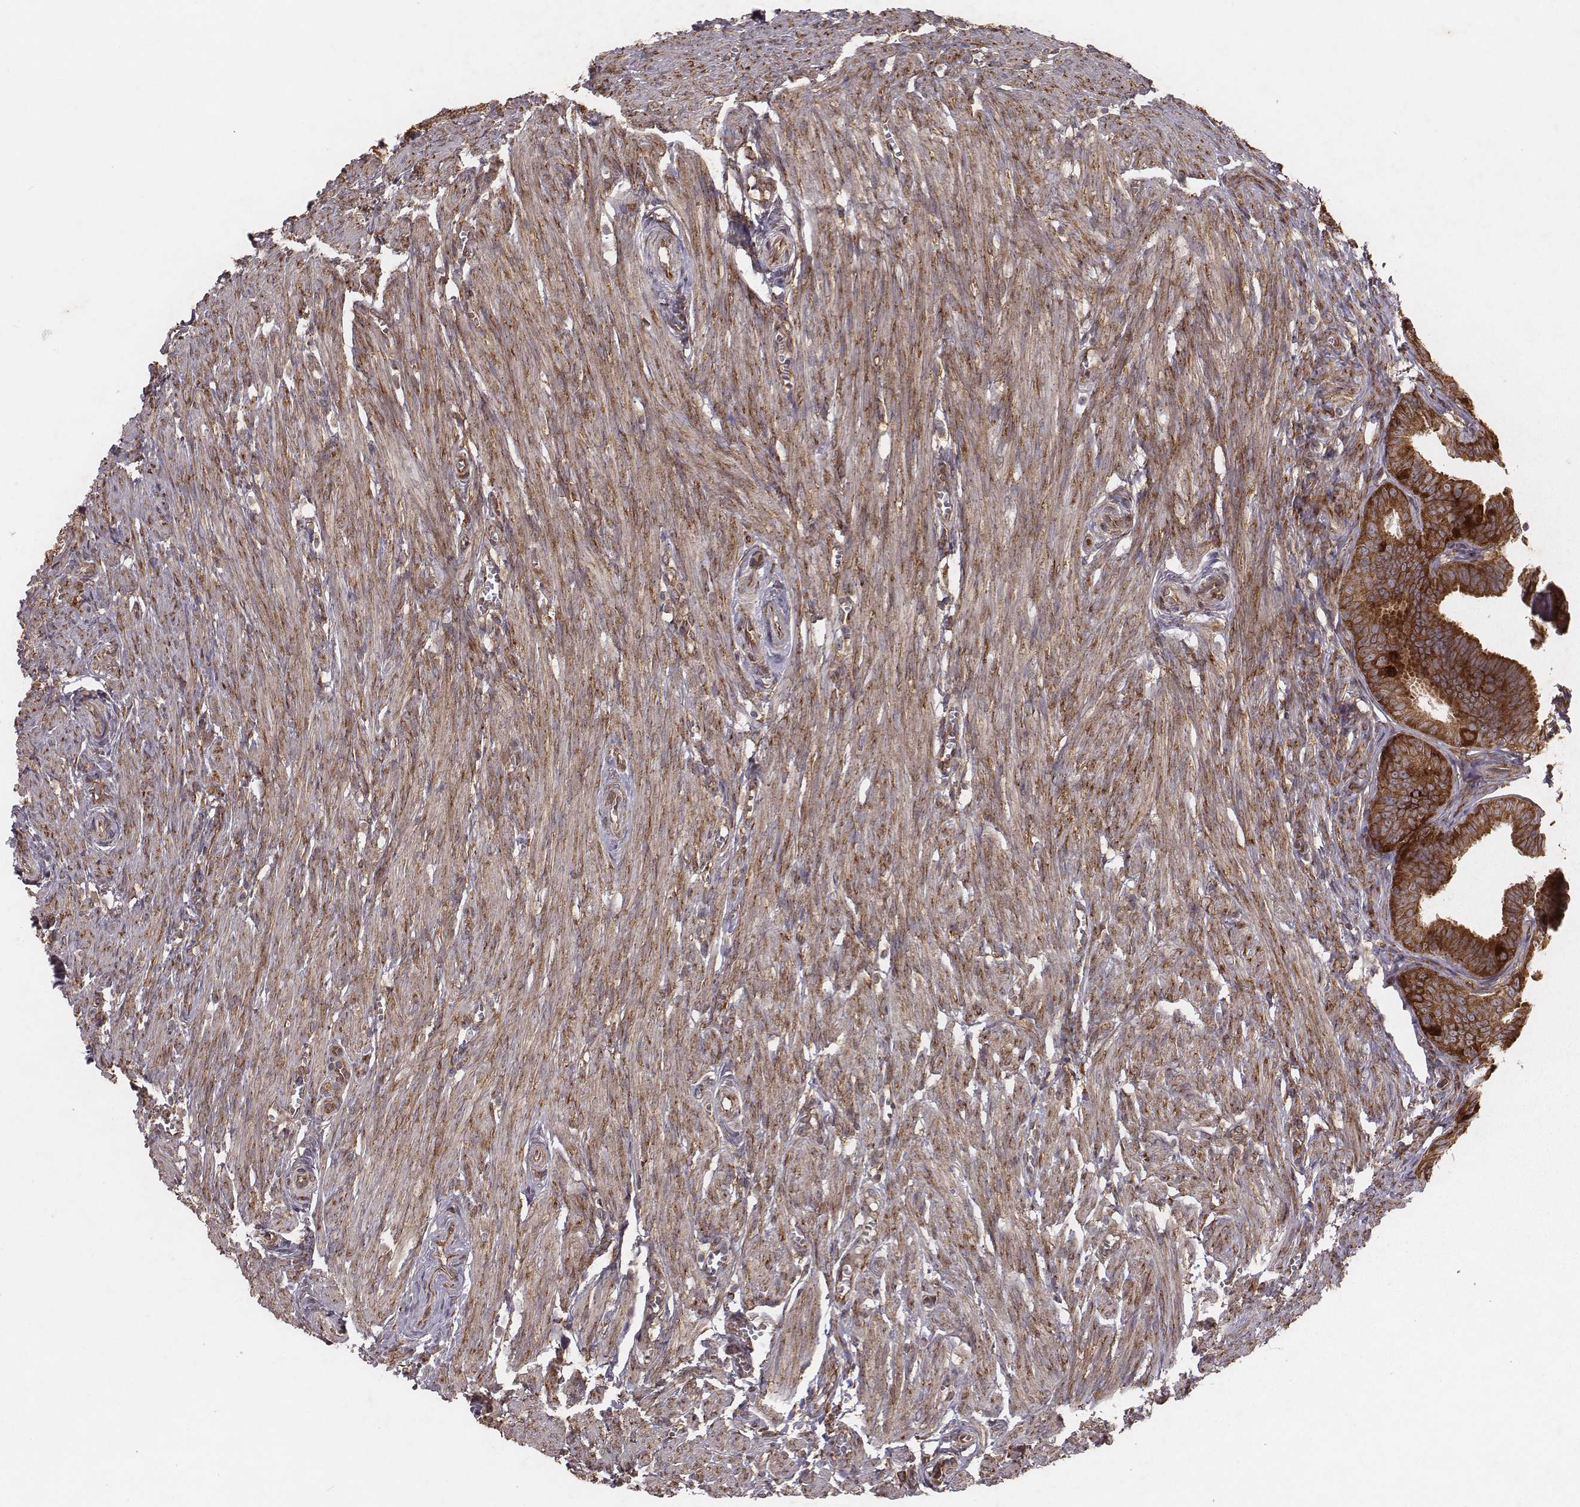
{"staining": {"intensity": "strong", "quantity": ">75%", "location": "cytoplasmic/membranous"}, "tissue": "fallopian tube", "cell_type": "Glandular cells", "image_type": "normal", "snomed": [{"axis": "morphology", "description": "Normal tissue, NOS"}, {"axis": "topography", "description": "Fallopian tube"}], "caption": "Protein staining of benign fallopian tube reveals strong cytoplasmic/membranous expression in approximately >75% of glandular cells. The staining is performed using DAB brown chromogen to label protein expression. The nuclei are counter-stained blue using hematoxylin.", "gene": "TXLNA", "patient": {"sex": "female", "age": 25}}